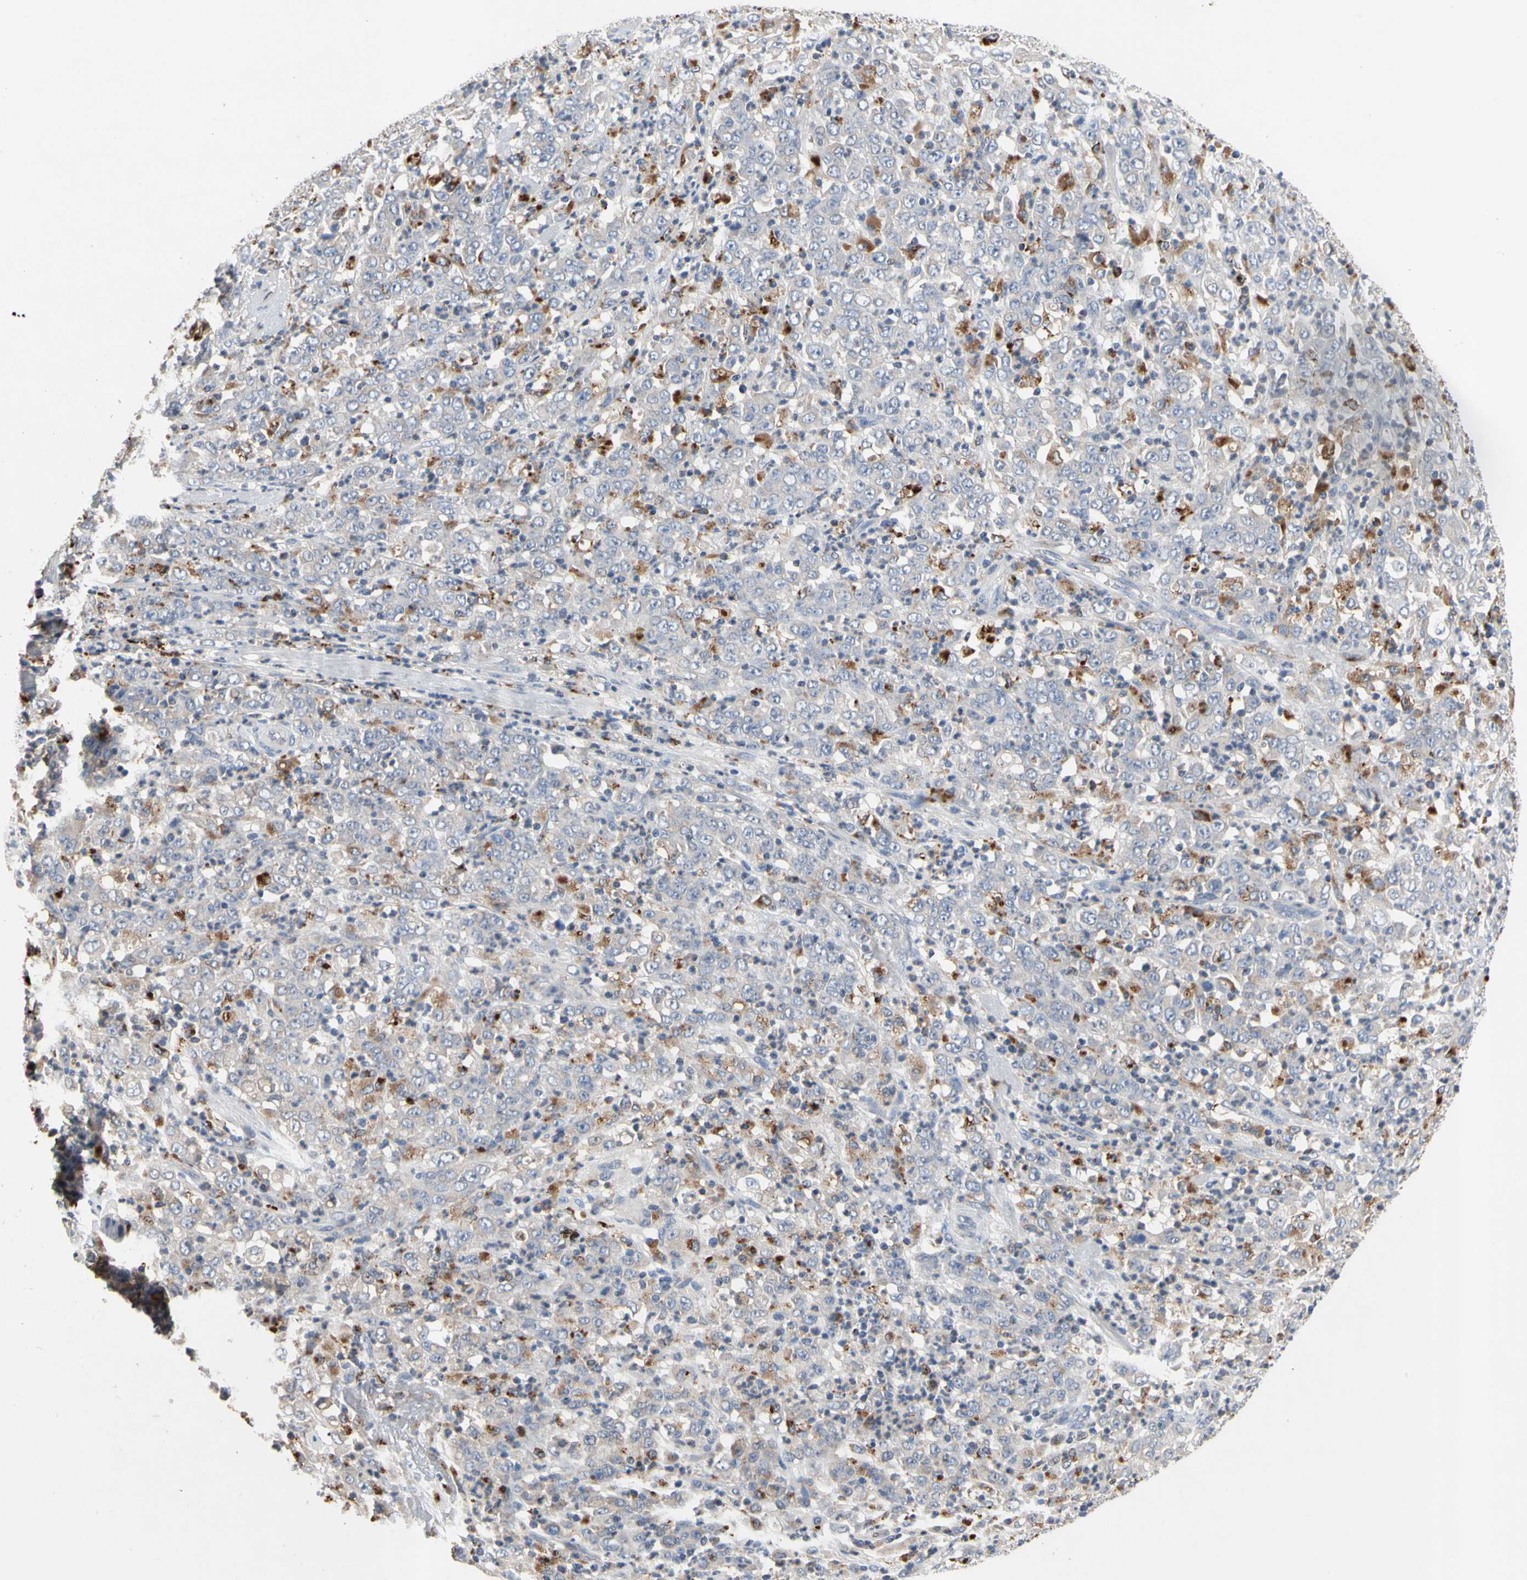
{"staining": {"intensity": "moderate", "quantity": "<25%", "location": "cytoplasmic/membranous"}, "tissue": "stomach cancer", "cell_type": "Tumor cells", "image_type": "cancer", "snomed": [{"axis": "morphology", "description": "Adenocarcinoma, NOS"}, {"axis": "topography", "description": "Stomach, lower"}], "caption": "The immunohistochemical stain highlights moderate cytoplasmic/membranous positivity in tumor cells of stomach adenocarcinoma tissue.", "gene": "ADA2", "patient": {"sex": "female", "age": 71}}